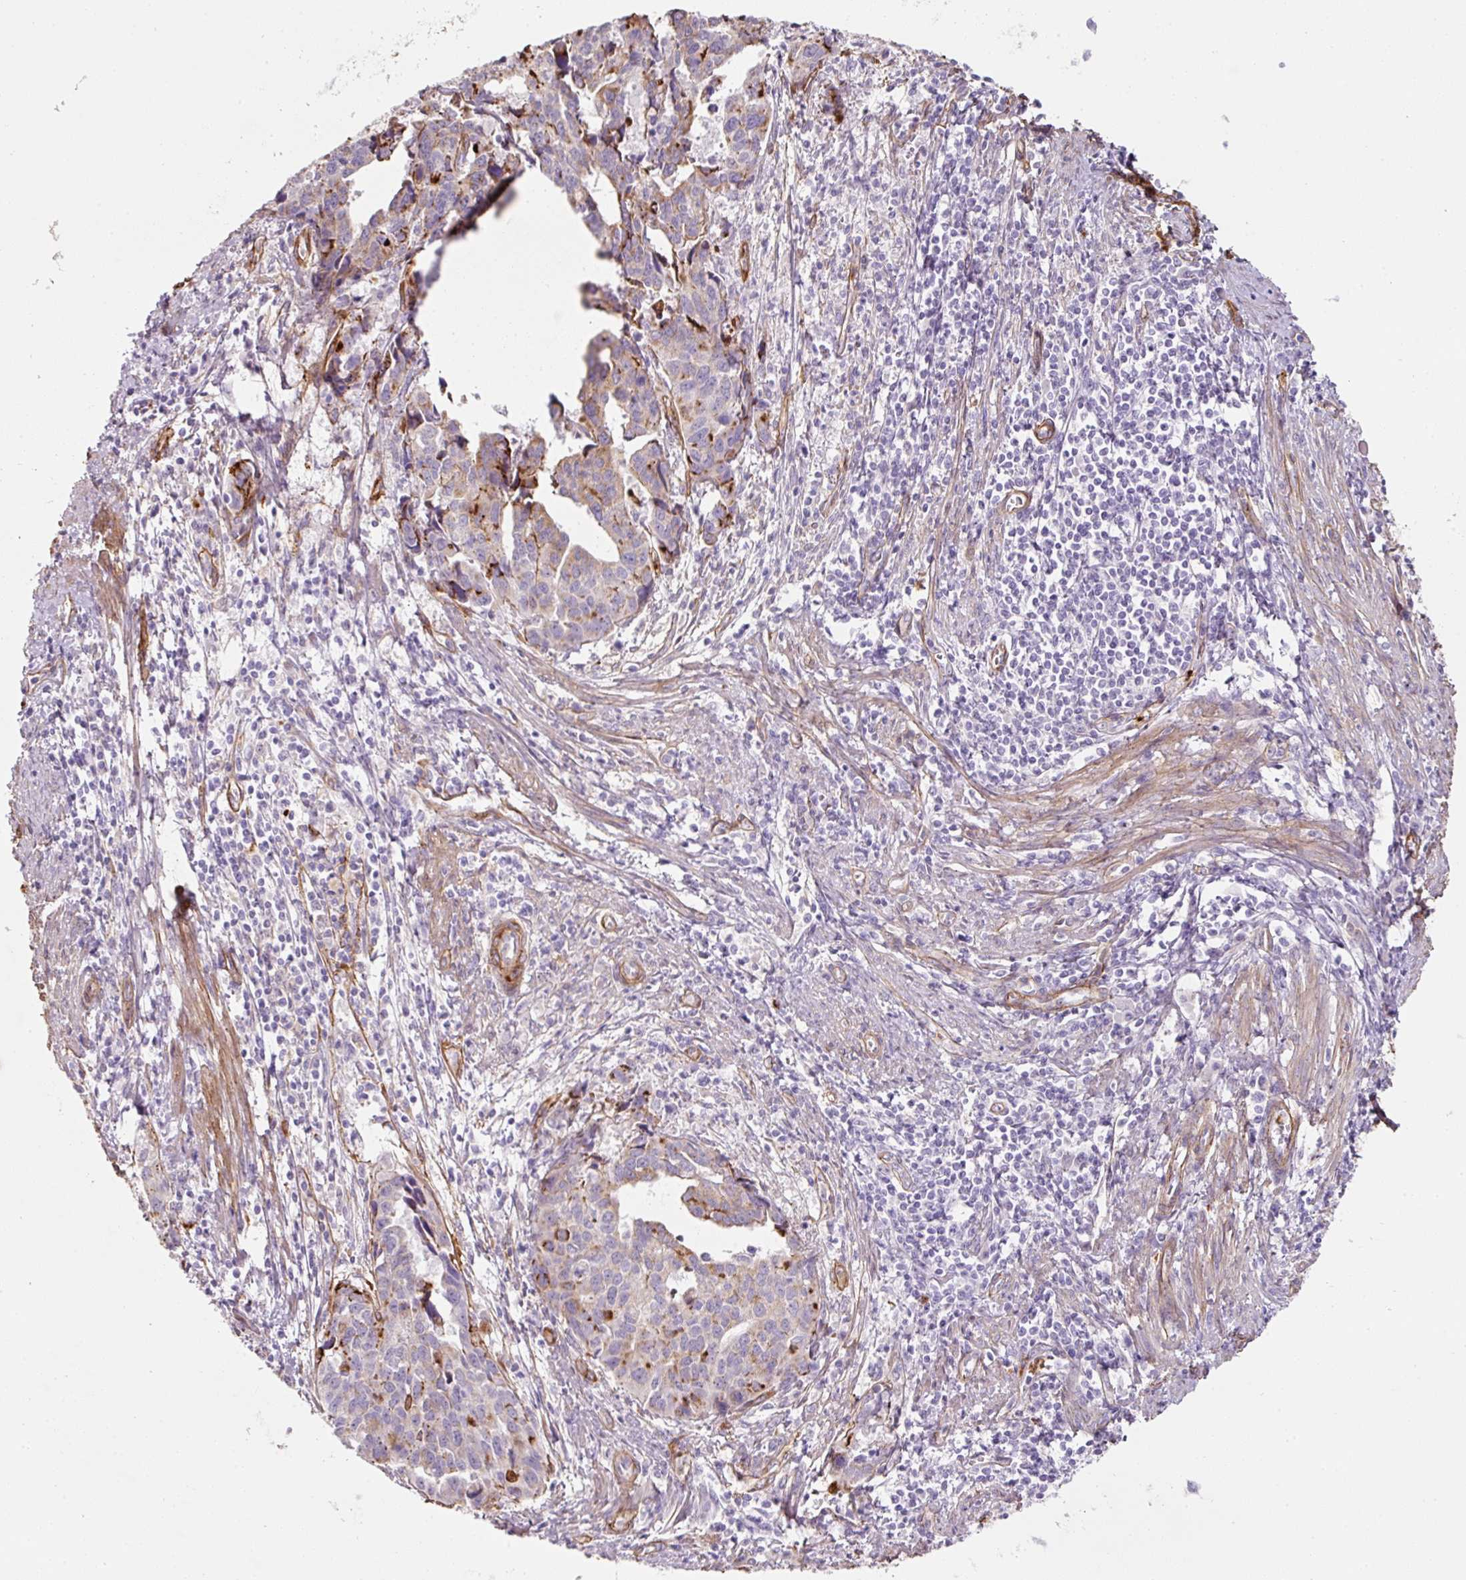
{"staining": {"intensity": "weak", "quantity": "<25%", "location": "cytoplasmic/membranous"}, "tissue": "endometrial cancer", "cell_type": "Tumor cells", "image_type": "cancer", "snomed": [{"axis": "morphology", "description": "Adenocarcinoma, NOS"}, {"axis": "topography", "description": "Endometrium"}], "caption": "Endometrial adenocarcinoma was stained to show a protein in brown. There is no significant staining in tumor cells.", "gene": "LOXL4", "patient": {"sex": "female", "age": 73}}